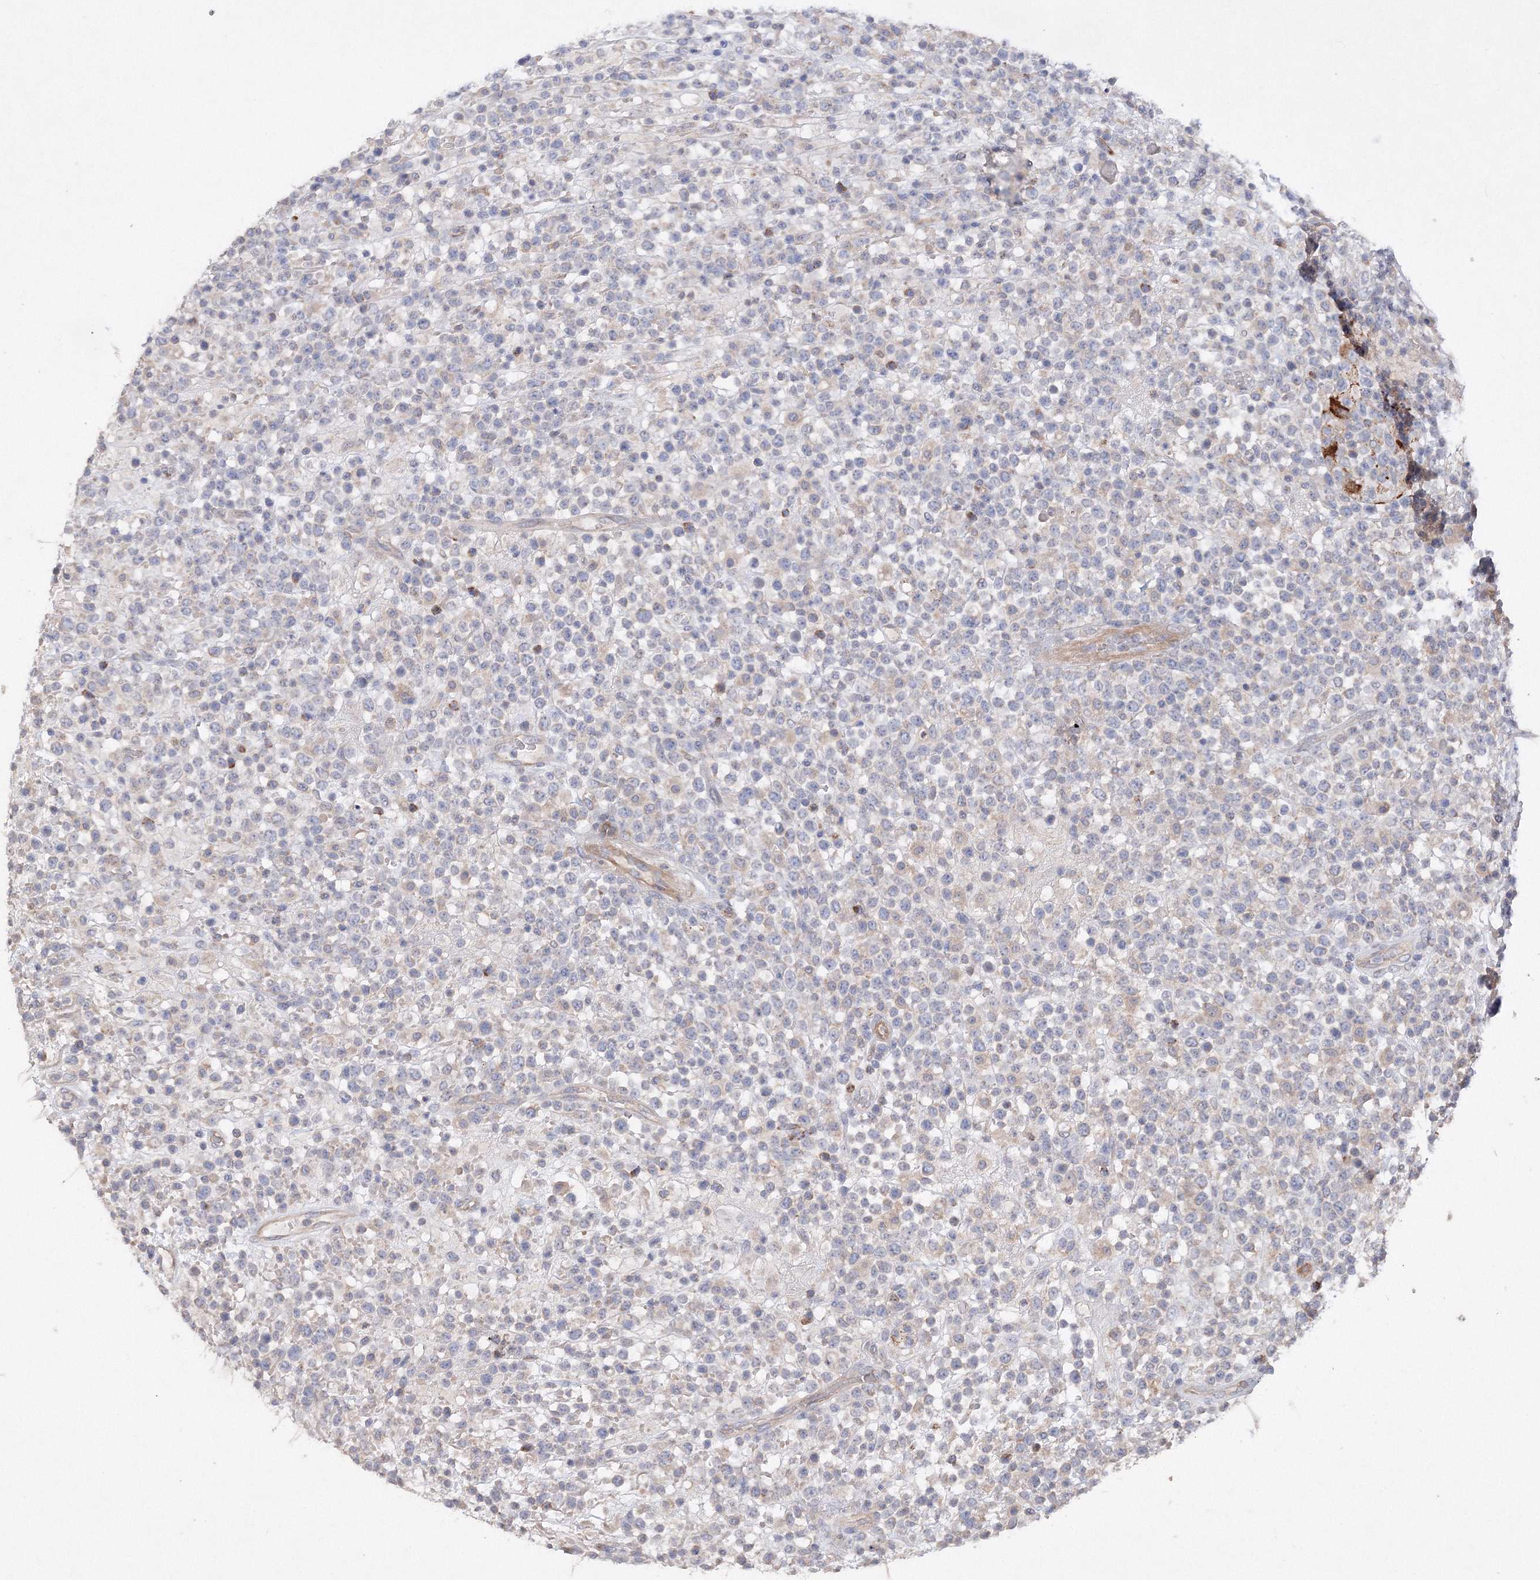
{"staining": {"intensity": "negative", "quantity": "none", "location": "none"}, "tissue": "lymphoma", "cell_type": "Tumor cells", "image_type": "cancer", "snomed": [{"axis": "morphology", "description": "Malignant lymphoma, non-Hodgkin's type, High grade"}, {"axis": "topography", "description": "Colon"}], "caption": "This is a photomicrograph of IHC staining of high-grade malignant lymphoma, non-Hodgkin's type, which shows no expression in tumor cells.", "gene": "GLS", "patient": {"sex": "female", "age": 53}}